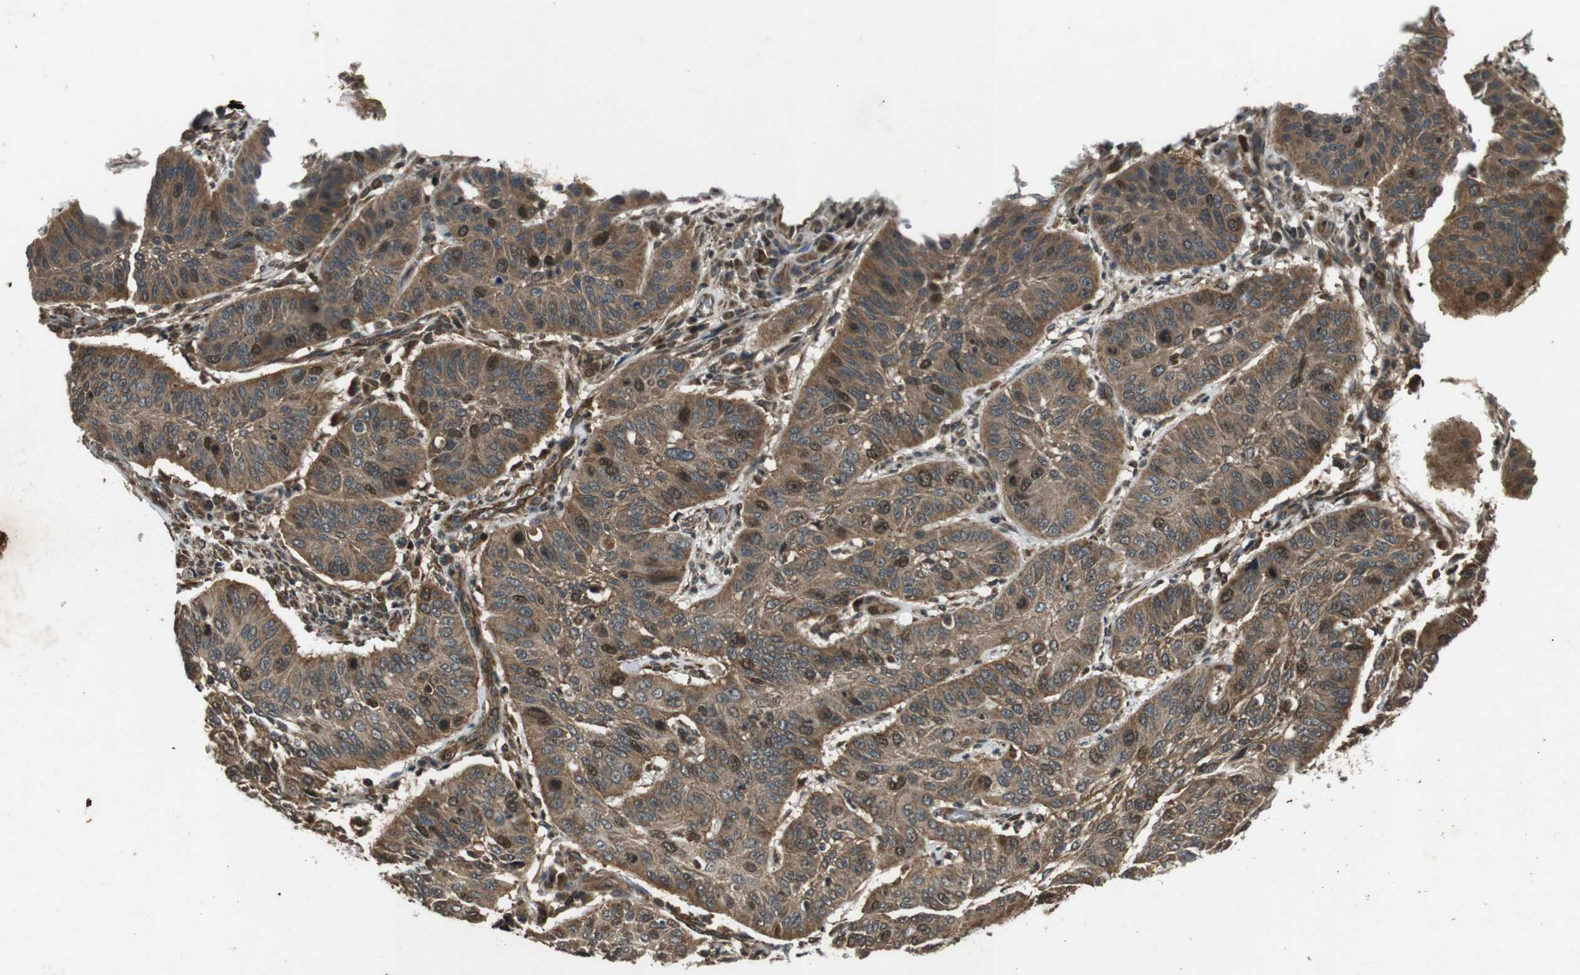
{"staining": {"intensity": "moderate", "quantity": ">75%", "location": "cytoplasmic/membranous,nuclear"}, "tissue": "cervical cancer", "cell_type": "Tumor cells", "image_type": "cancer", "snomed": [{"axis": "morphology", "description": "Squamous cell carcinoma, NOS"}, {"axis": "topography", "description": "Cervix"}], "caption": "Immunohistochemistry micrograph of neoplastic tissue: squamous cell carcinoma (cervical) stained using IHC shows medium levels of moderate protein expression localized specifically in the cytoplasmic/membranous and nuclear of tumor cells, appearing as a cytoplasmic/membranous and nuclear brown color.", "gene": "PLK2", "patient": {"sex": "female", "age": 39}}